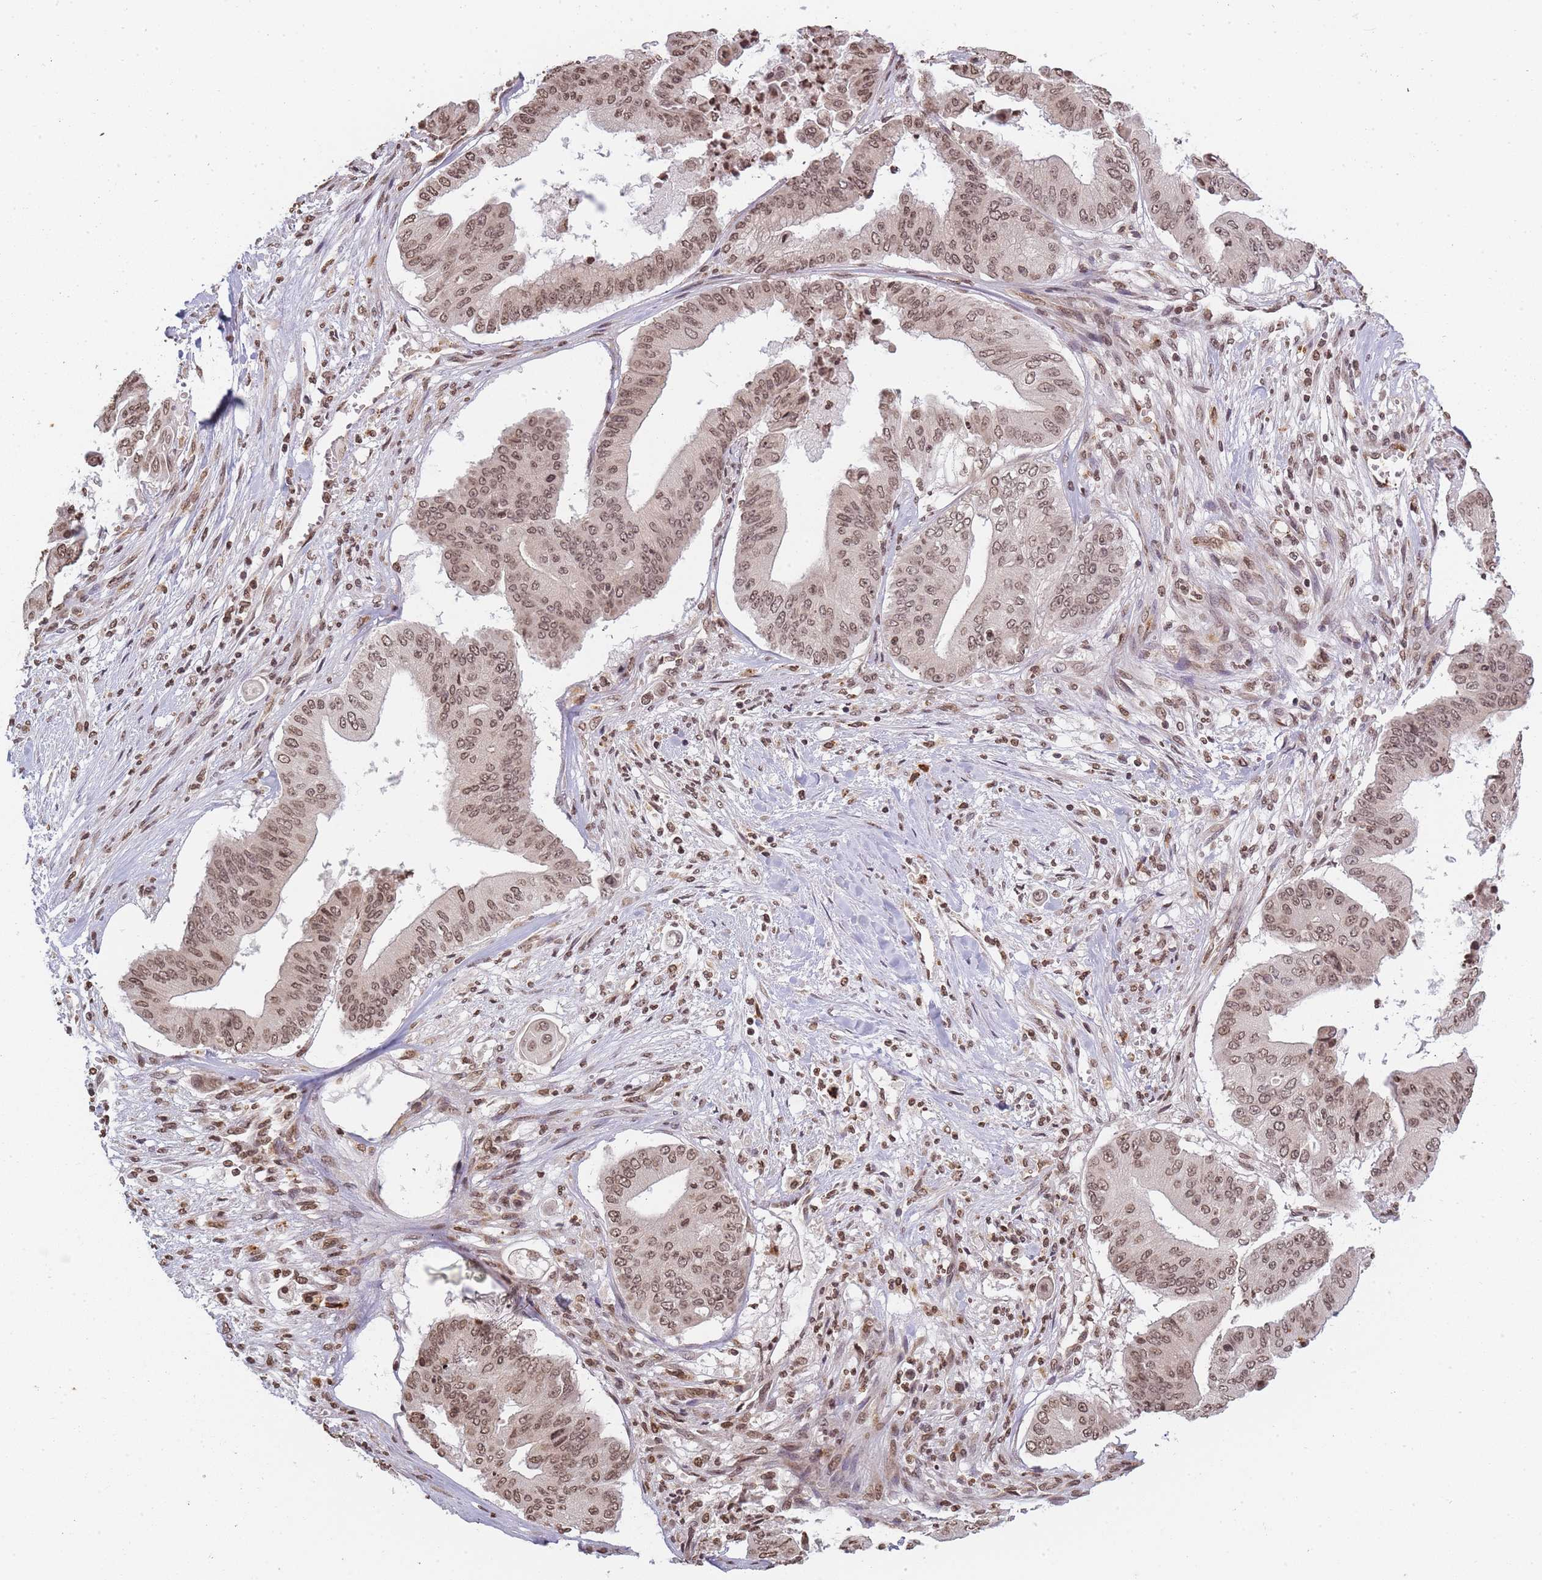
{"staining": {"intensity": "moderate", "quantity": ">75%", "location": "nuclear"}, "tissue": "pancreatic cancer", "cell_type": "Tumor cells", "image_type": "cancer", "snomed": [{"axis": "morphology", "description": "Adenocarcinoma, NOS"}, {"axis": "topography", "description": "Pancreas"}], "caption": "This histopathology image demonstrates IHC staining of human pancreatic cancer (adenocarcinoma), with medium moderate nuclear positivity in approximately >75% of tumor cells.", "gene": "WWTR1", "patient": {"sex": "female", "age": 77}}